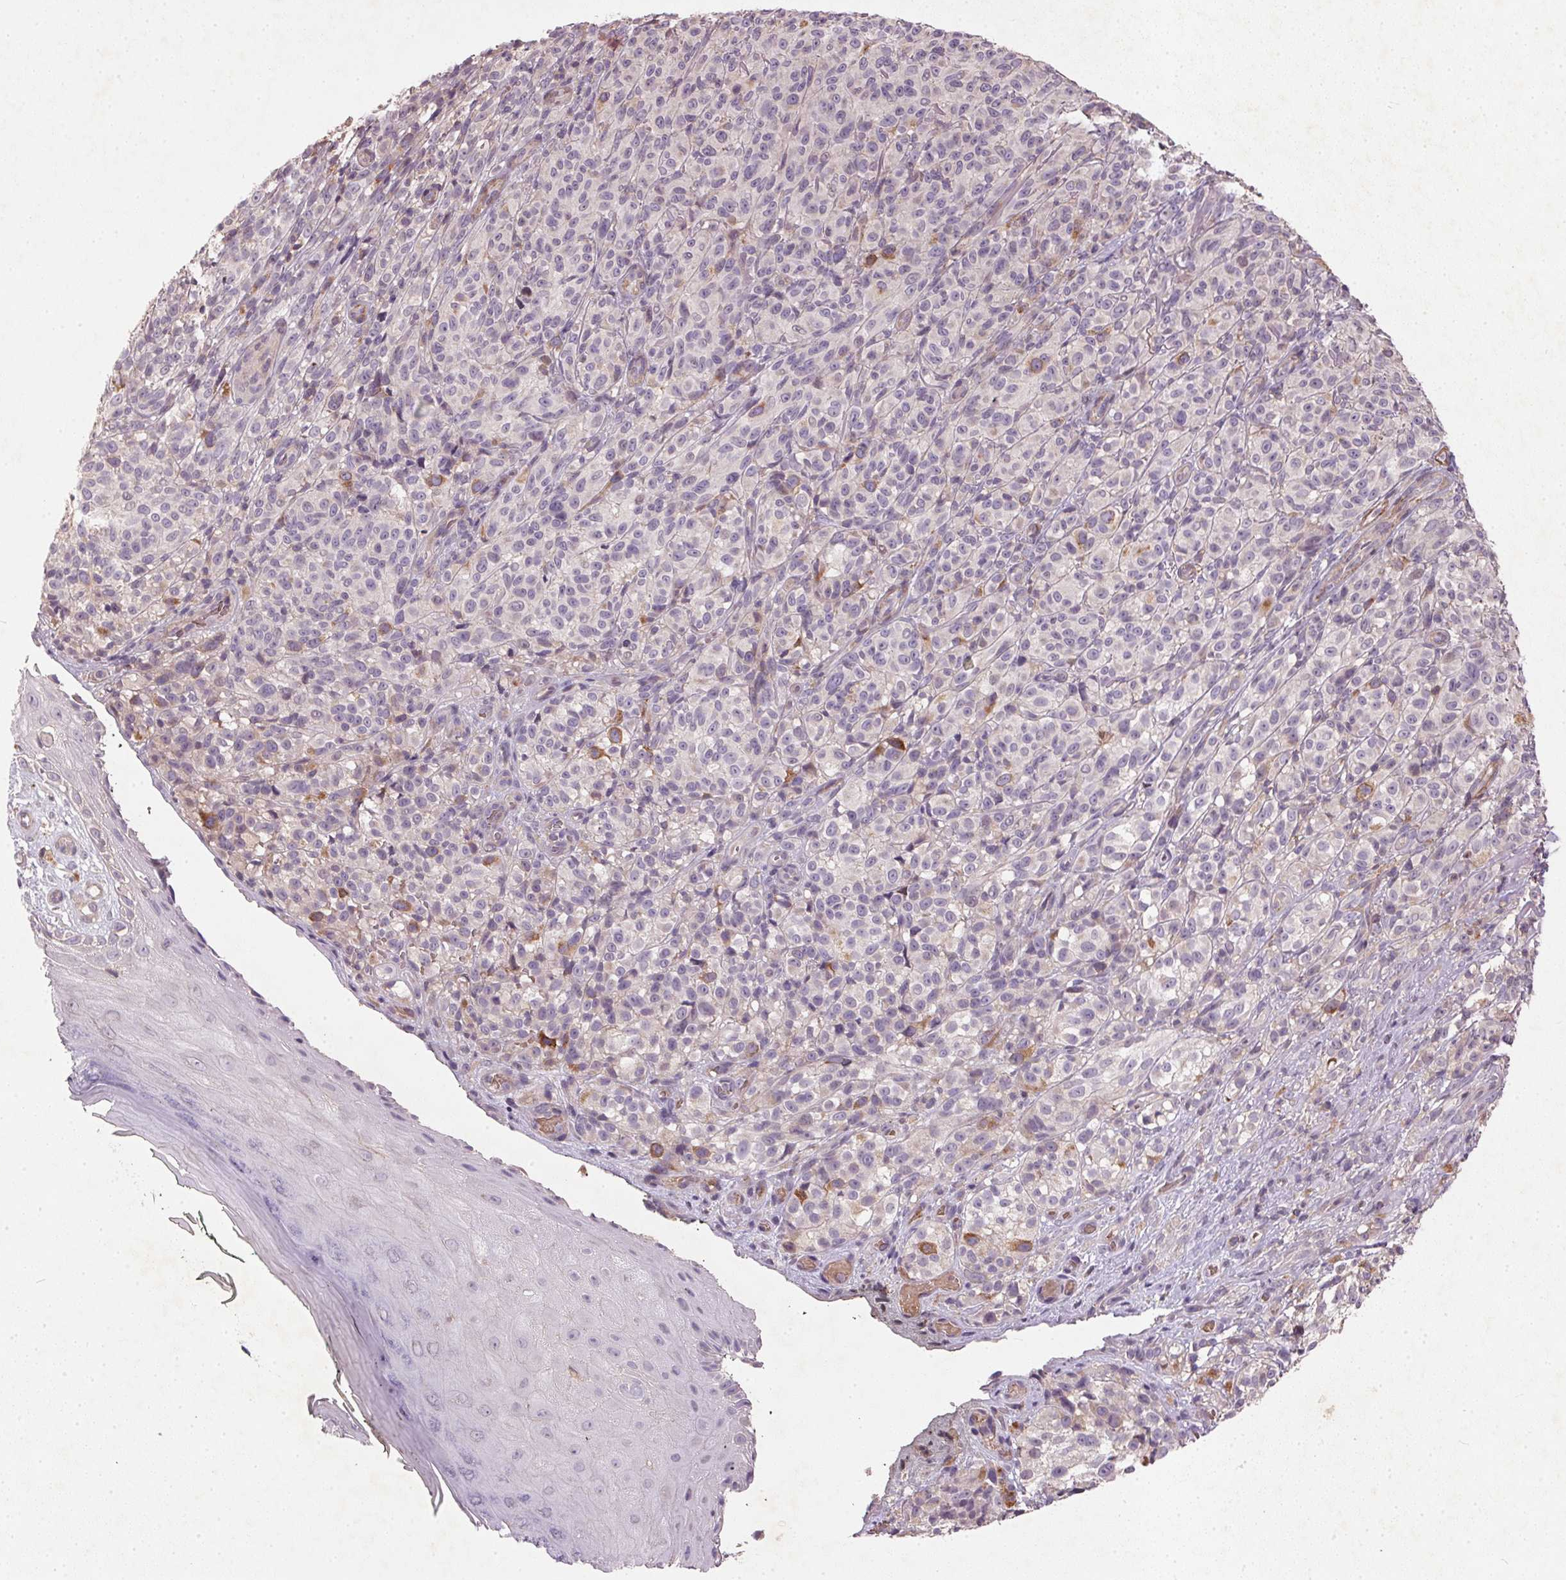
{"staining": {"intensity": "negative", "quantity": "none", "location": "none"}, "tissue": "melanoma", "cell_type": "Tumor cells", "image_type": "cancer", "snomed": [{"axis": "morphology", "description": "Malignant melanoma, NOS"}, {"axis": "topography", "description": "Skin"}], "caption": "IHC of malignant melanoma exhibits no expression in tumor cells.", "gene": "KCNK15", "patient": {"sex": "female", "age": 85}}